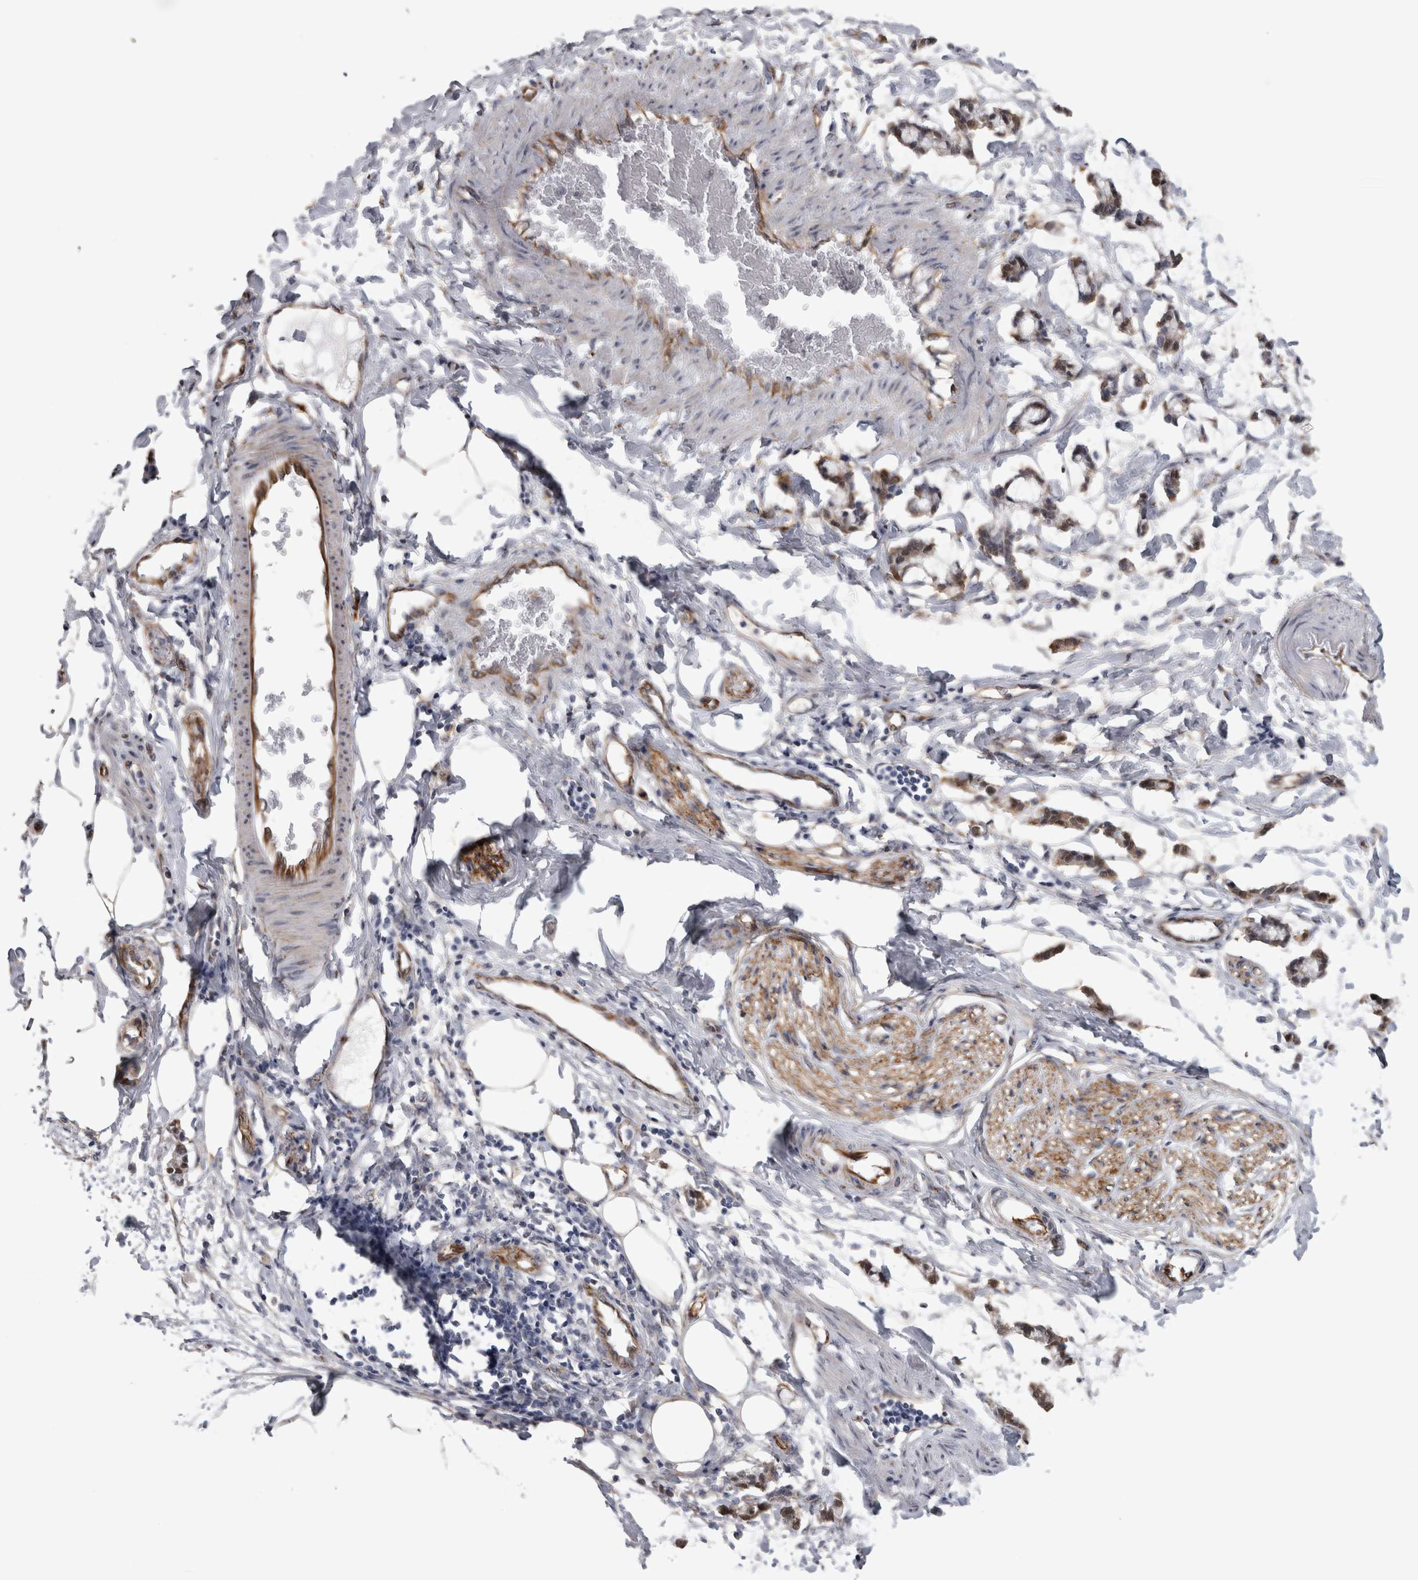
{"staining": {"intensity": "negative", "quantity": "none", "location": "none"}, "tissue": "adipose tissue", "cell_type": "Adipocytes", "image_type": "normal", "snomed": [{"axis": "morphology", "description": "Normal tissue, NOS"}, {"axis": "morphology", "description": "Adenocarcinoma, NOS"}, {"axis": "topography", "description": "Colon"}, {"axis": "topography", "description": "Peripheral nerve tissue"}], "caption": "IHC photomicrograph of benign adipose tissue: adipose tissue stained with DAB (3,3'-diaminobenzidine) exhibits no significant protein positivity in adipocytes. Nuclei are stained in blue.", "gene": "ACOT7", "patient": {"sex": "male", "age": 14}}